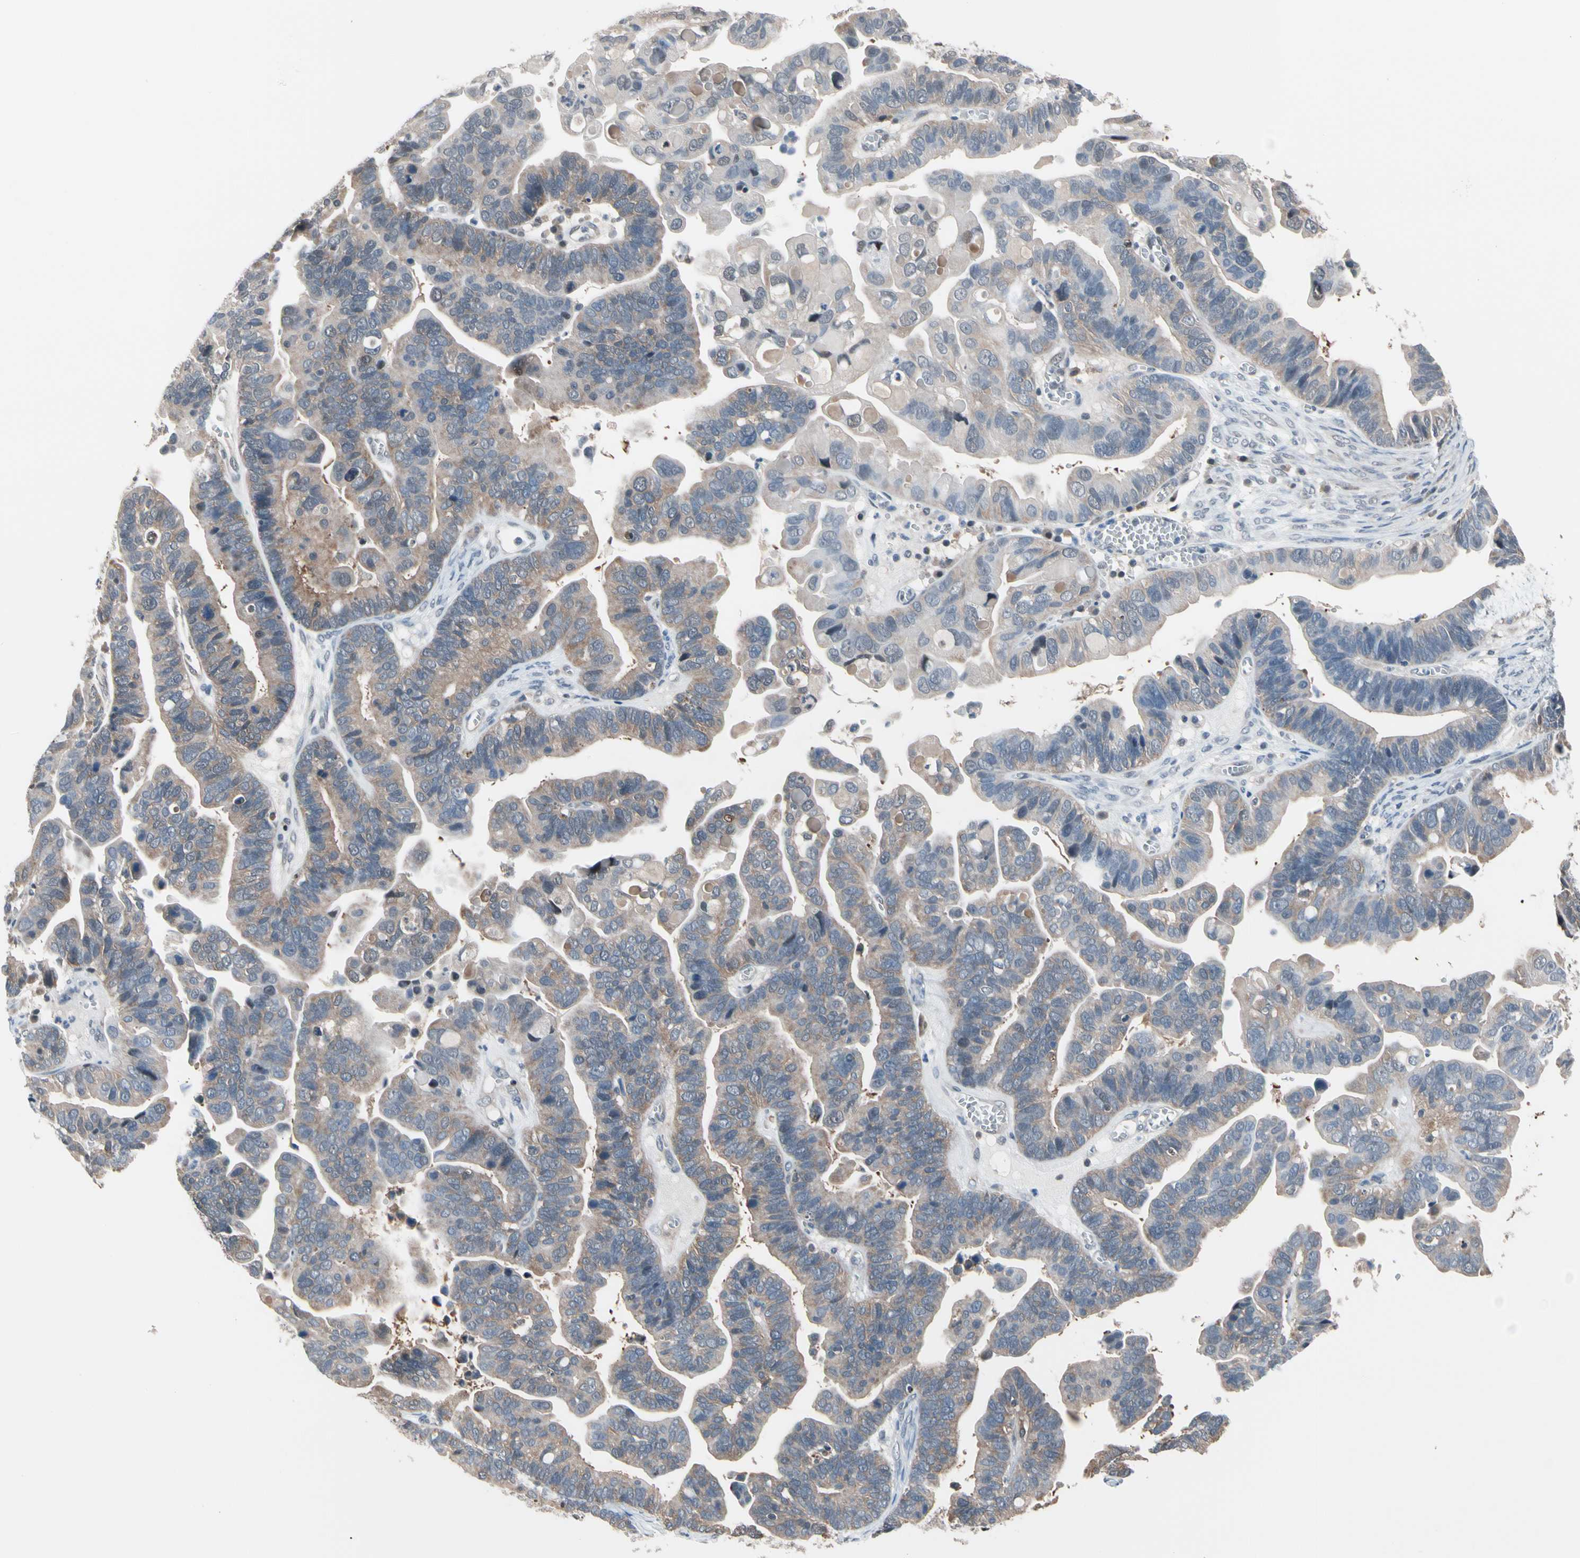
{"staining": {"intensity": "weak", "quantity": ">75%", "location": "cytoplasmic/membranous"}, "tissue": "ovarian cancer", "cell_type": "Tumor cells", "image_type": "cancer", "snomed": [{"axis": "morphology", "description": "Cystadenocarcinoma, serous, NOS"}, {"axis": "topography", "description": "Ovary"}], "caption": "This is a micrograph of immunohistochemistry (IHC) staining of ovarian cancer, which shows weak expression in the cytoplasmic/membranous of tumor cells.", "gene": "PSMA2", "patient": {"sex": "female", "age": 56}}